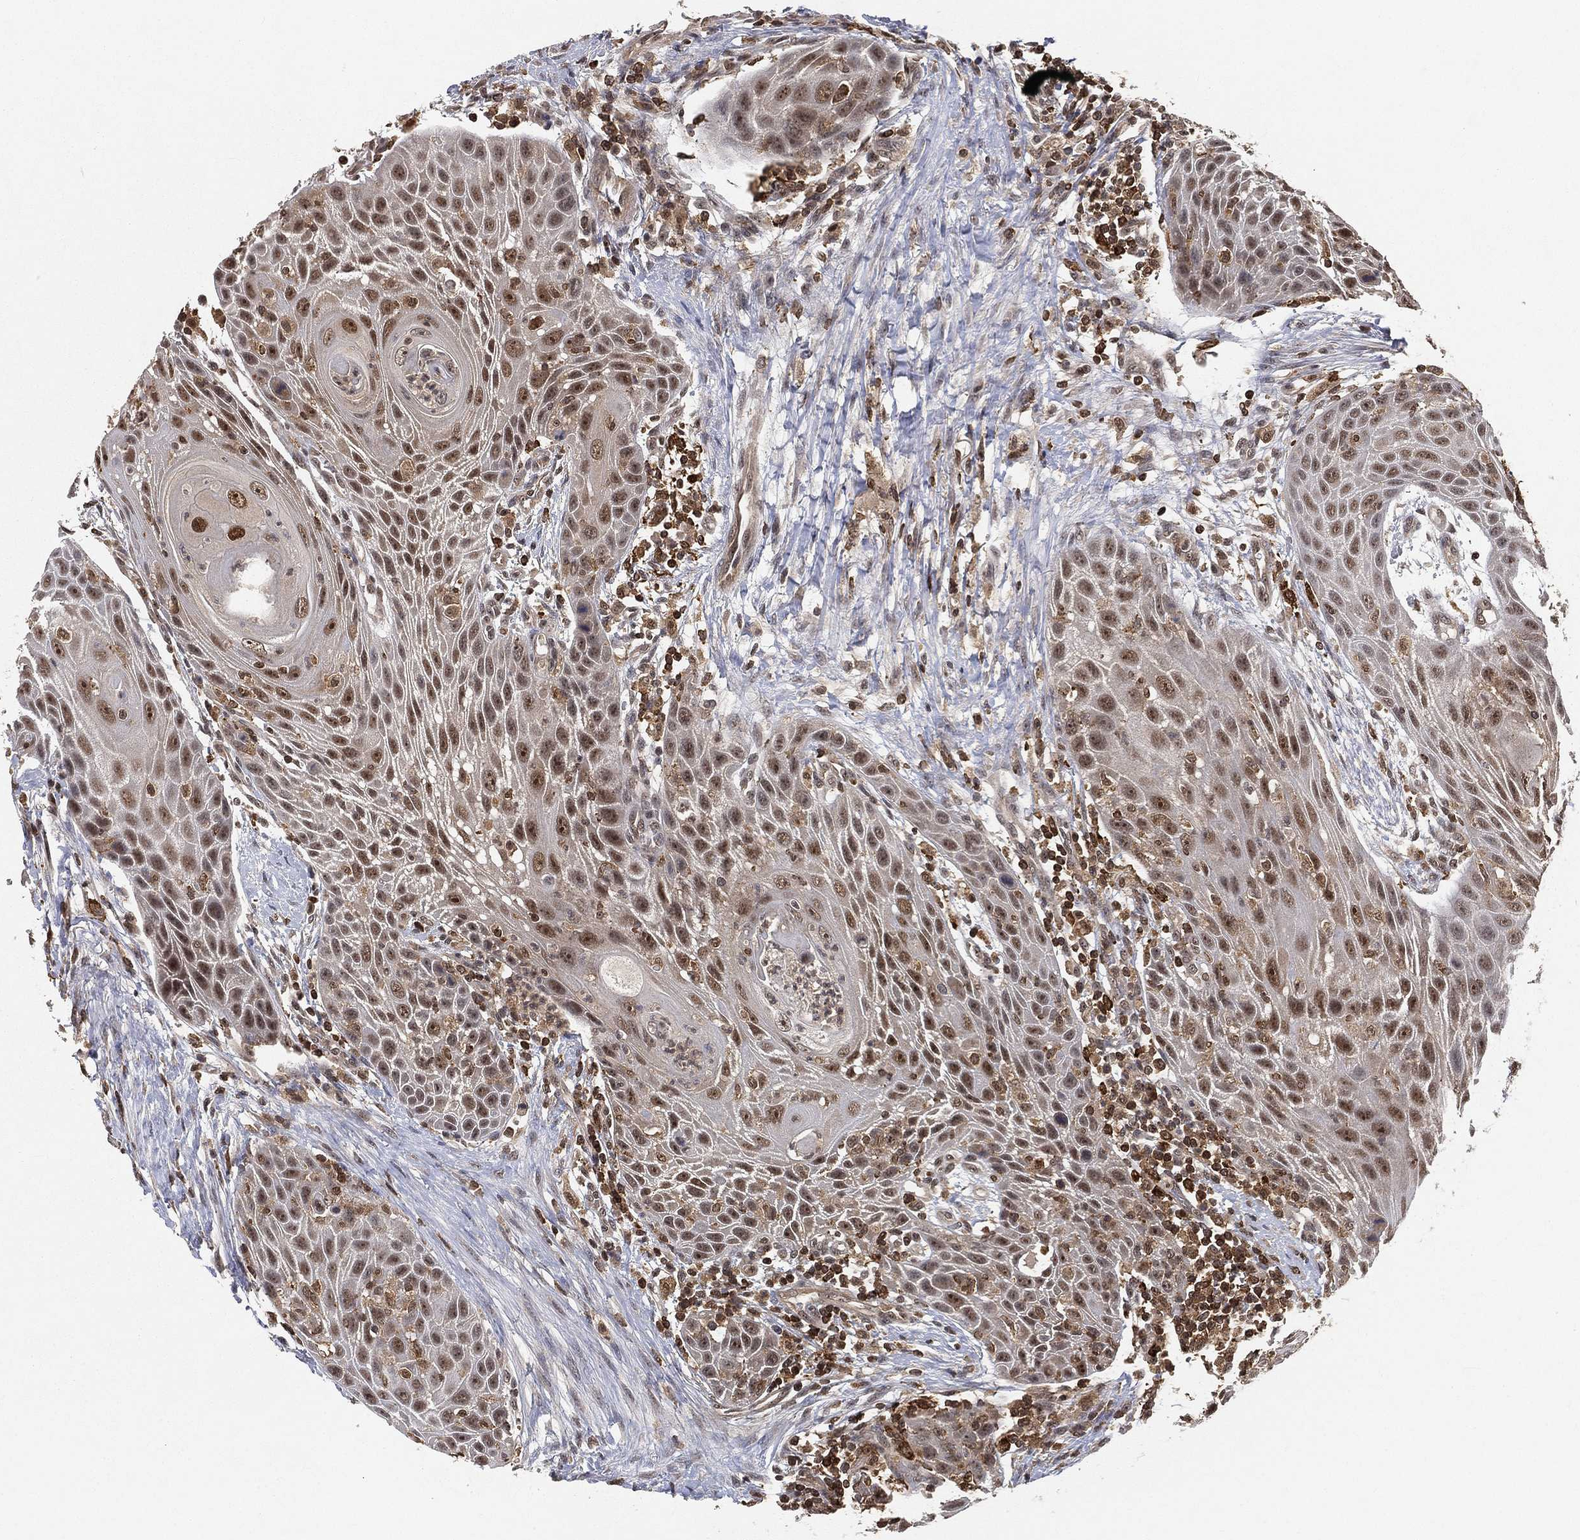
{"staining": {"intensity": "moderate", "quantity": "<25%", "location": "nuclear"}, "tissue": "head and neck cancer", "cell_type": "Tumor cells", "image_type": "cancer", "snomed": [{"axis": "morphology", "description": "Squamous cell carcinoma, NOS"}, {"axis": "topography", "description": "Head-Neck"}], "caption": "This image exhibits immunohistochemistry staining of human head and neck squamous cell carcinoma, with low moderate nuclear staining in about <25% of tumor cells.", "gene": "WDR26", "patient": {"sex": "male", "age": 69}}